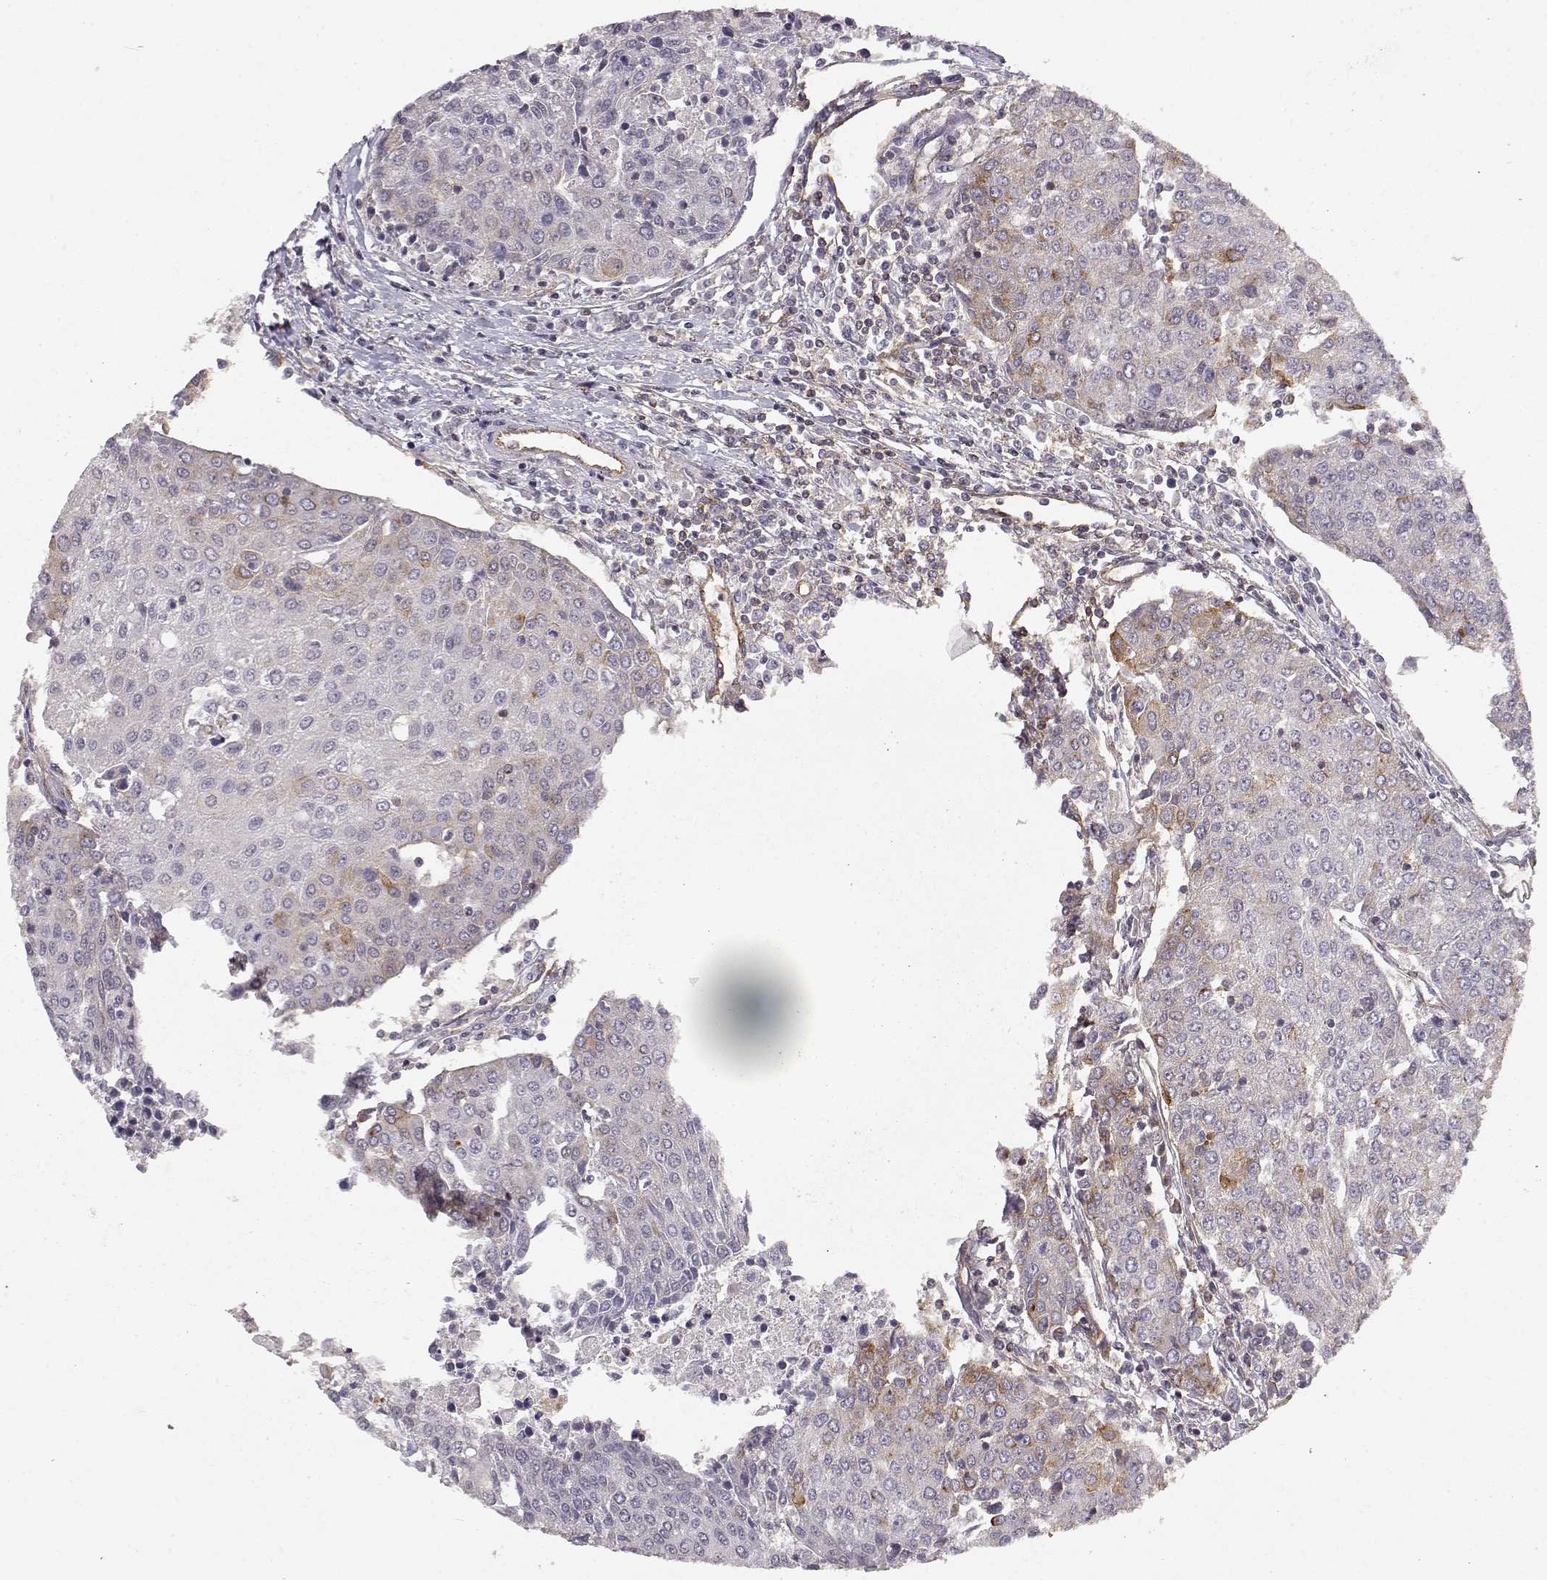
{"staining": {"intensity": "weak", "quantity": "<25%", "location": "cytoplasmic/membranous"}, "tissue": "urothelial cancer", "cell_type": "Tumor cells", "image_type": "cancer", "snomed": [{"axis": "morphology", "description": "Urothelial carcinoma, High grade"}, {"axis": "topography", "description": "Urinary bladder"}], "caption": "Immunohistochemical staining of human urothelial cancer exhibits no significant expression in tumor cells.", "gene": "IFITM1", "patient": {"sex": "female", "age": 85}}